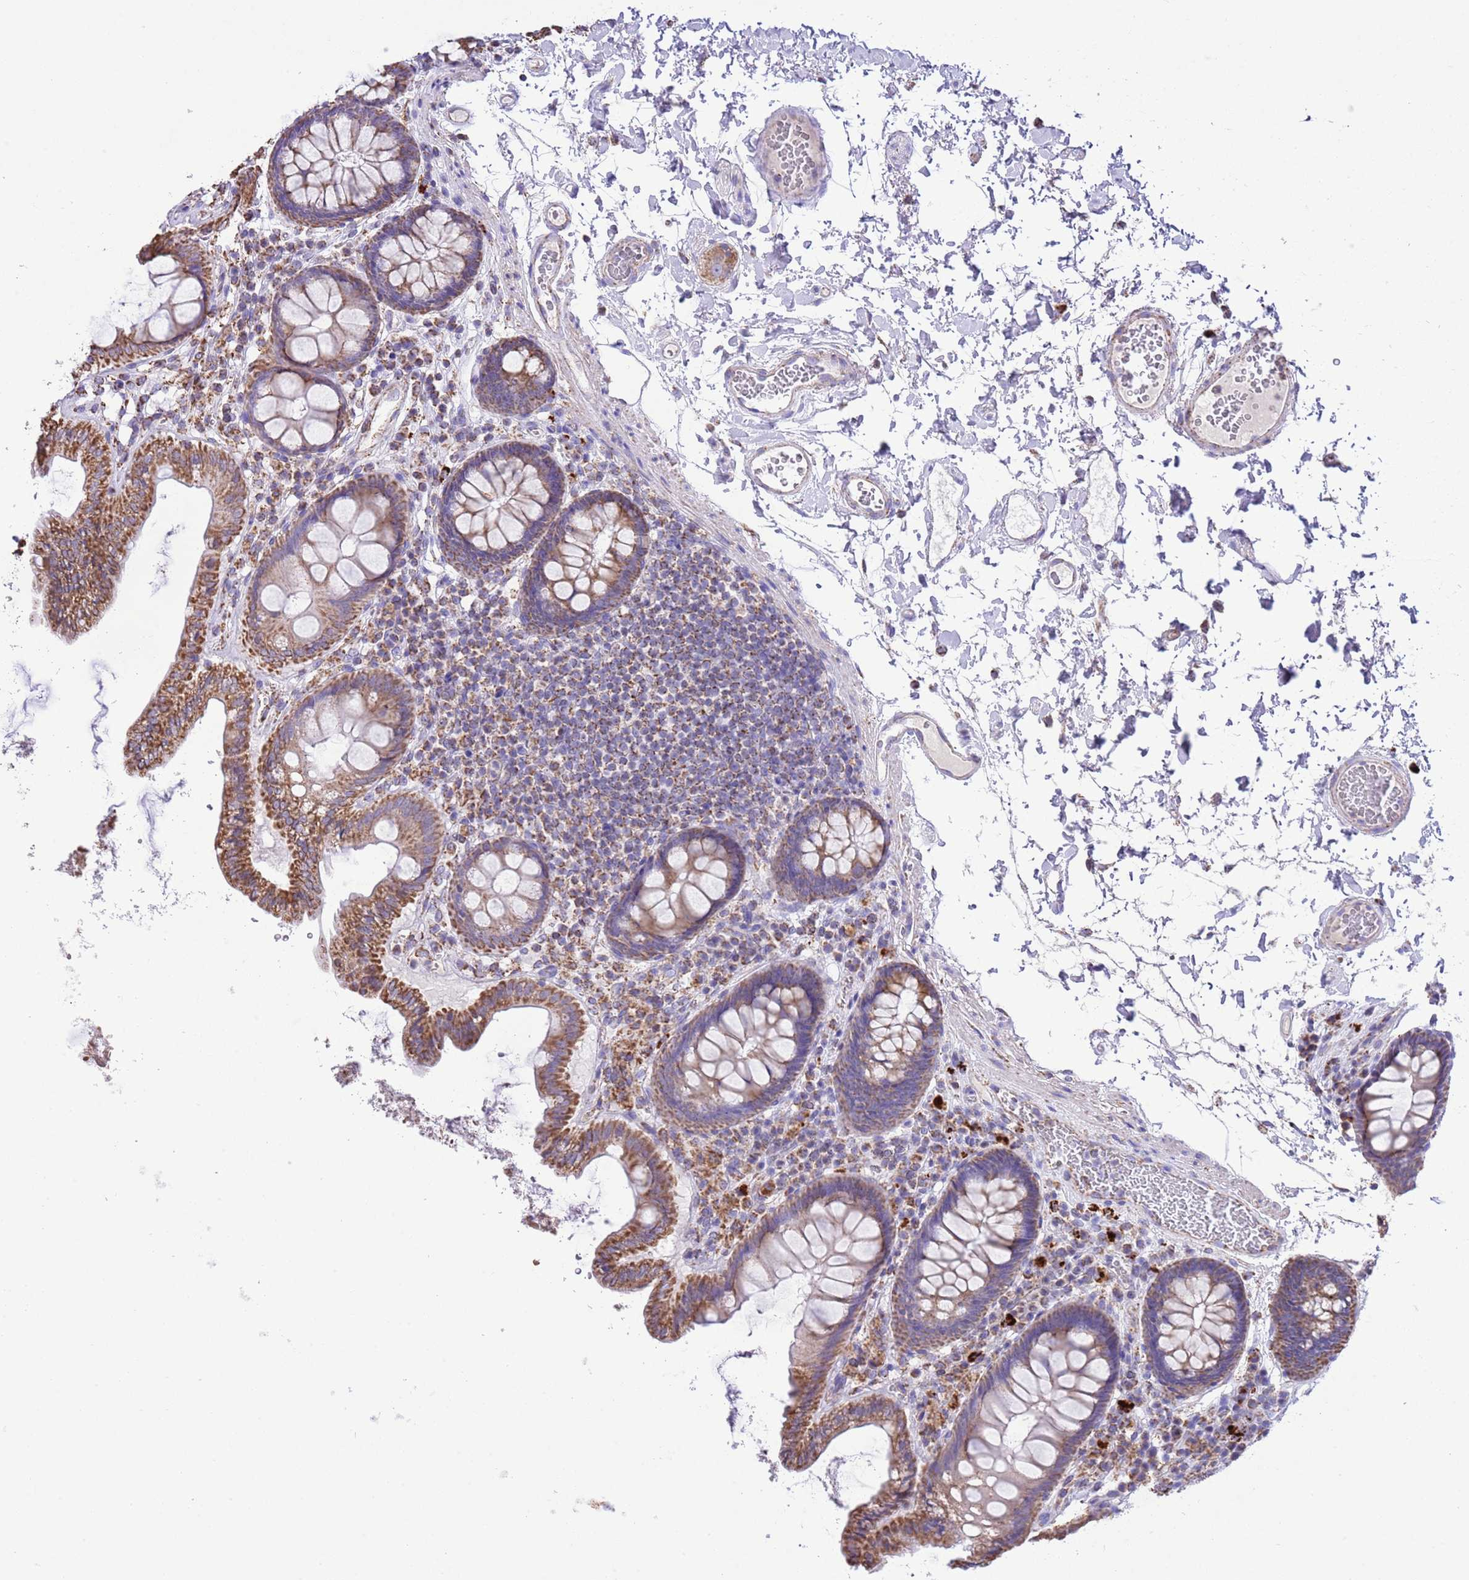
{"staining": {"intensity": "negative", "quantity": "none", "location": "none"}, "tissue": "colon", "cell_type": "Endothelial cells", "image_type": "normal", "snomed": [{"axis": "morphology", "description": "Normal tissue, NOS"}, {"axis": "topography", "description": "Colon"}], "caption": "This is an IHC image of normal colon. There is no positivity in endothelial cells.", "gene": "TEKTIP1", "patient": {"sex": "male", "age": 84}}